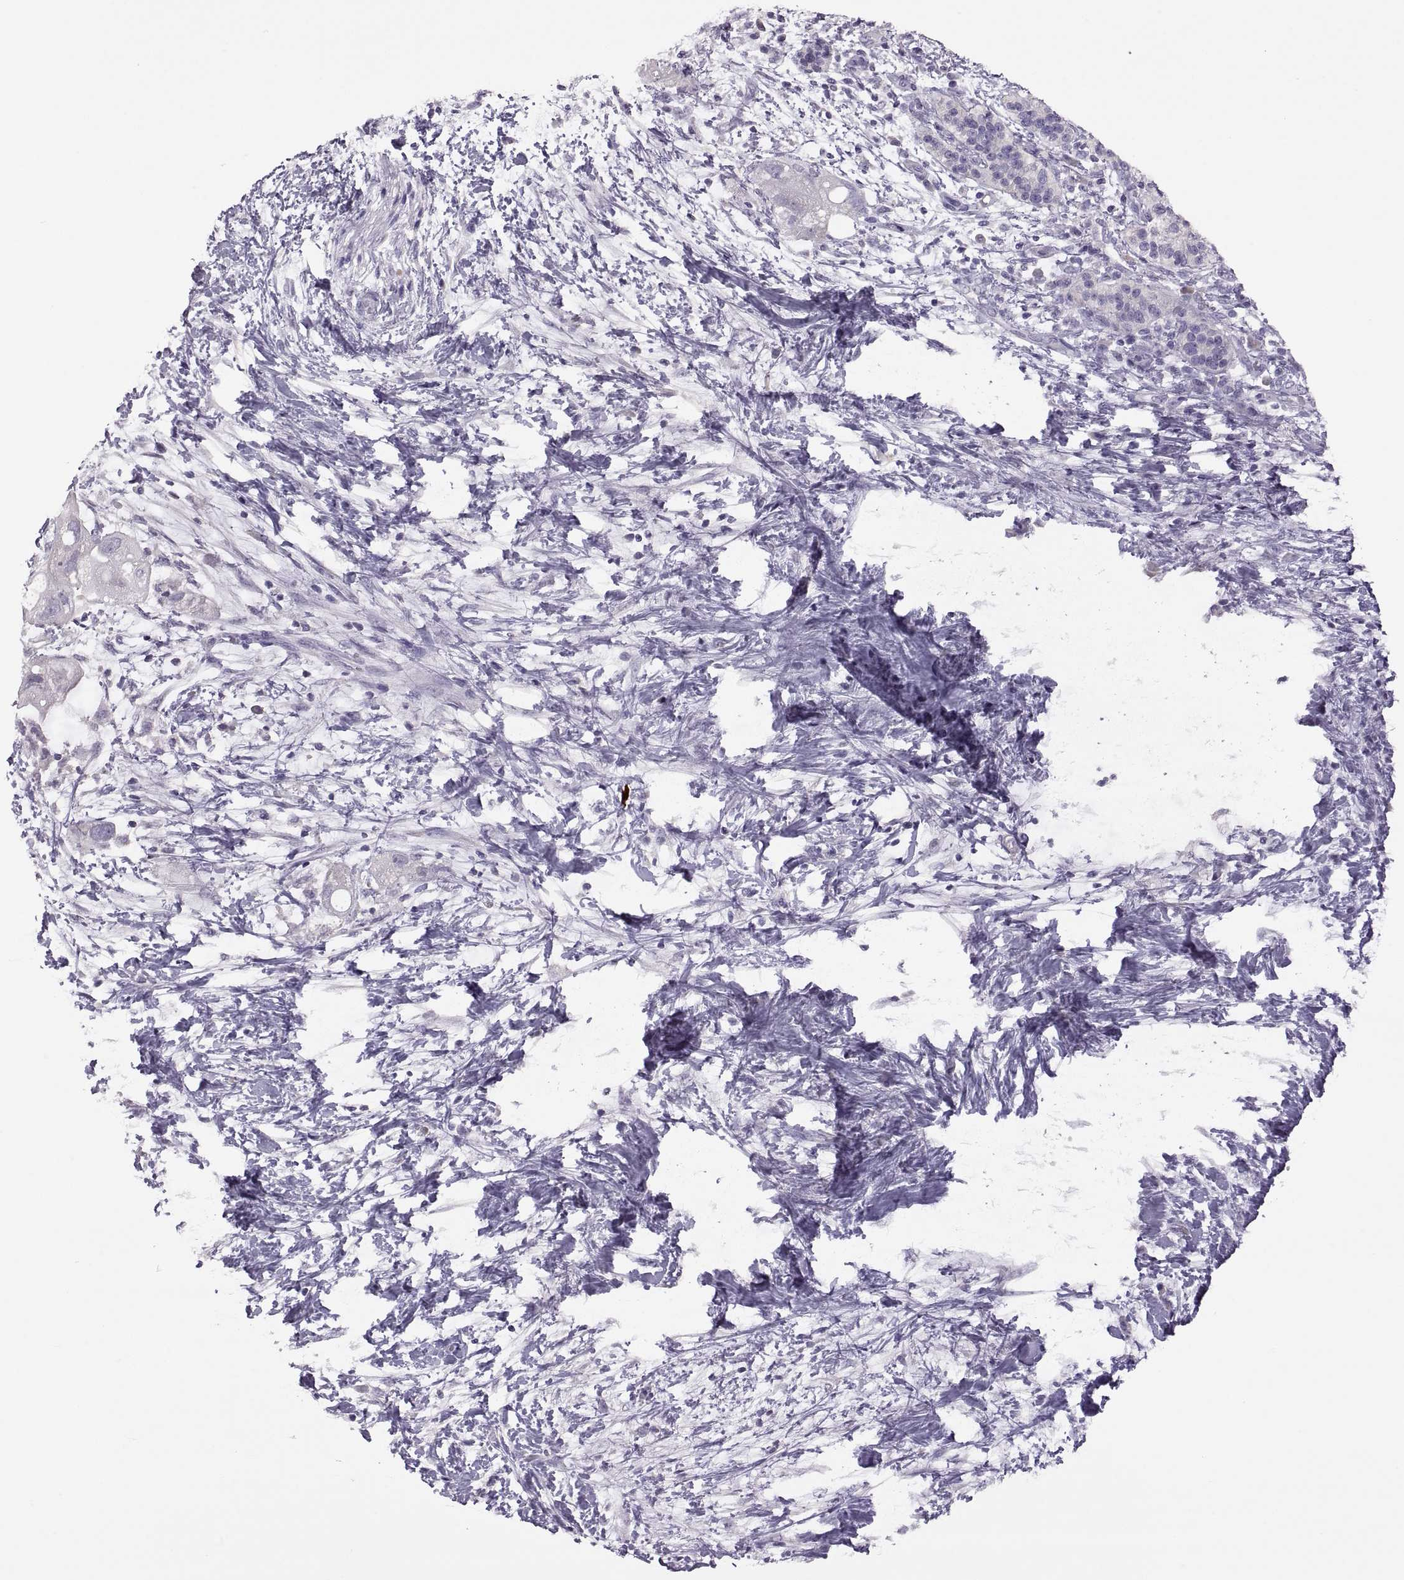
{"staining": {"intensity": "negative", "quantity": "none", "location": "none"}, "tissue": "pancreatic cancer", "cell_type": "Tumor cells", "image_type": "cancer", "snomed": [{"axis": "morphology", "description": "Adenocarcinoma, NOS"}, {"axis": "topography", "description": "Pancreas"}], "caption": "Histopathology image shows no protein staining in tumor cells of pancreatic cancer tissue. Brightfield microscopy of immunohistochemistry (IHC) stained with DAB (brown) and hematoxylin (blue), captured at high magnification.", "gene": "TBX19", "patient": {"sex": "female", "age": 72}}